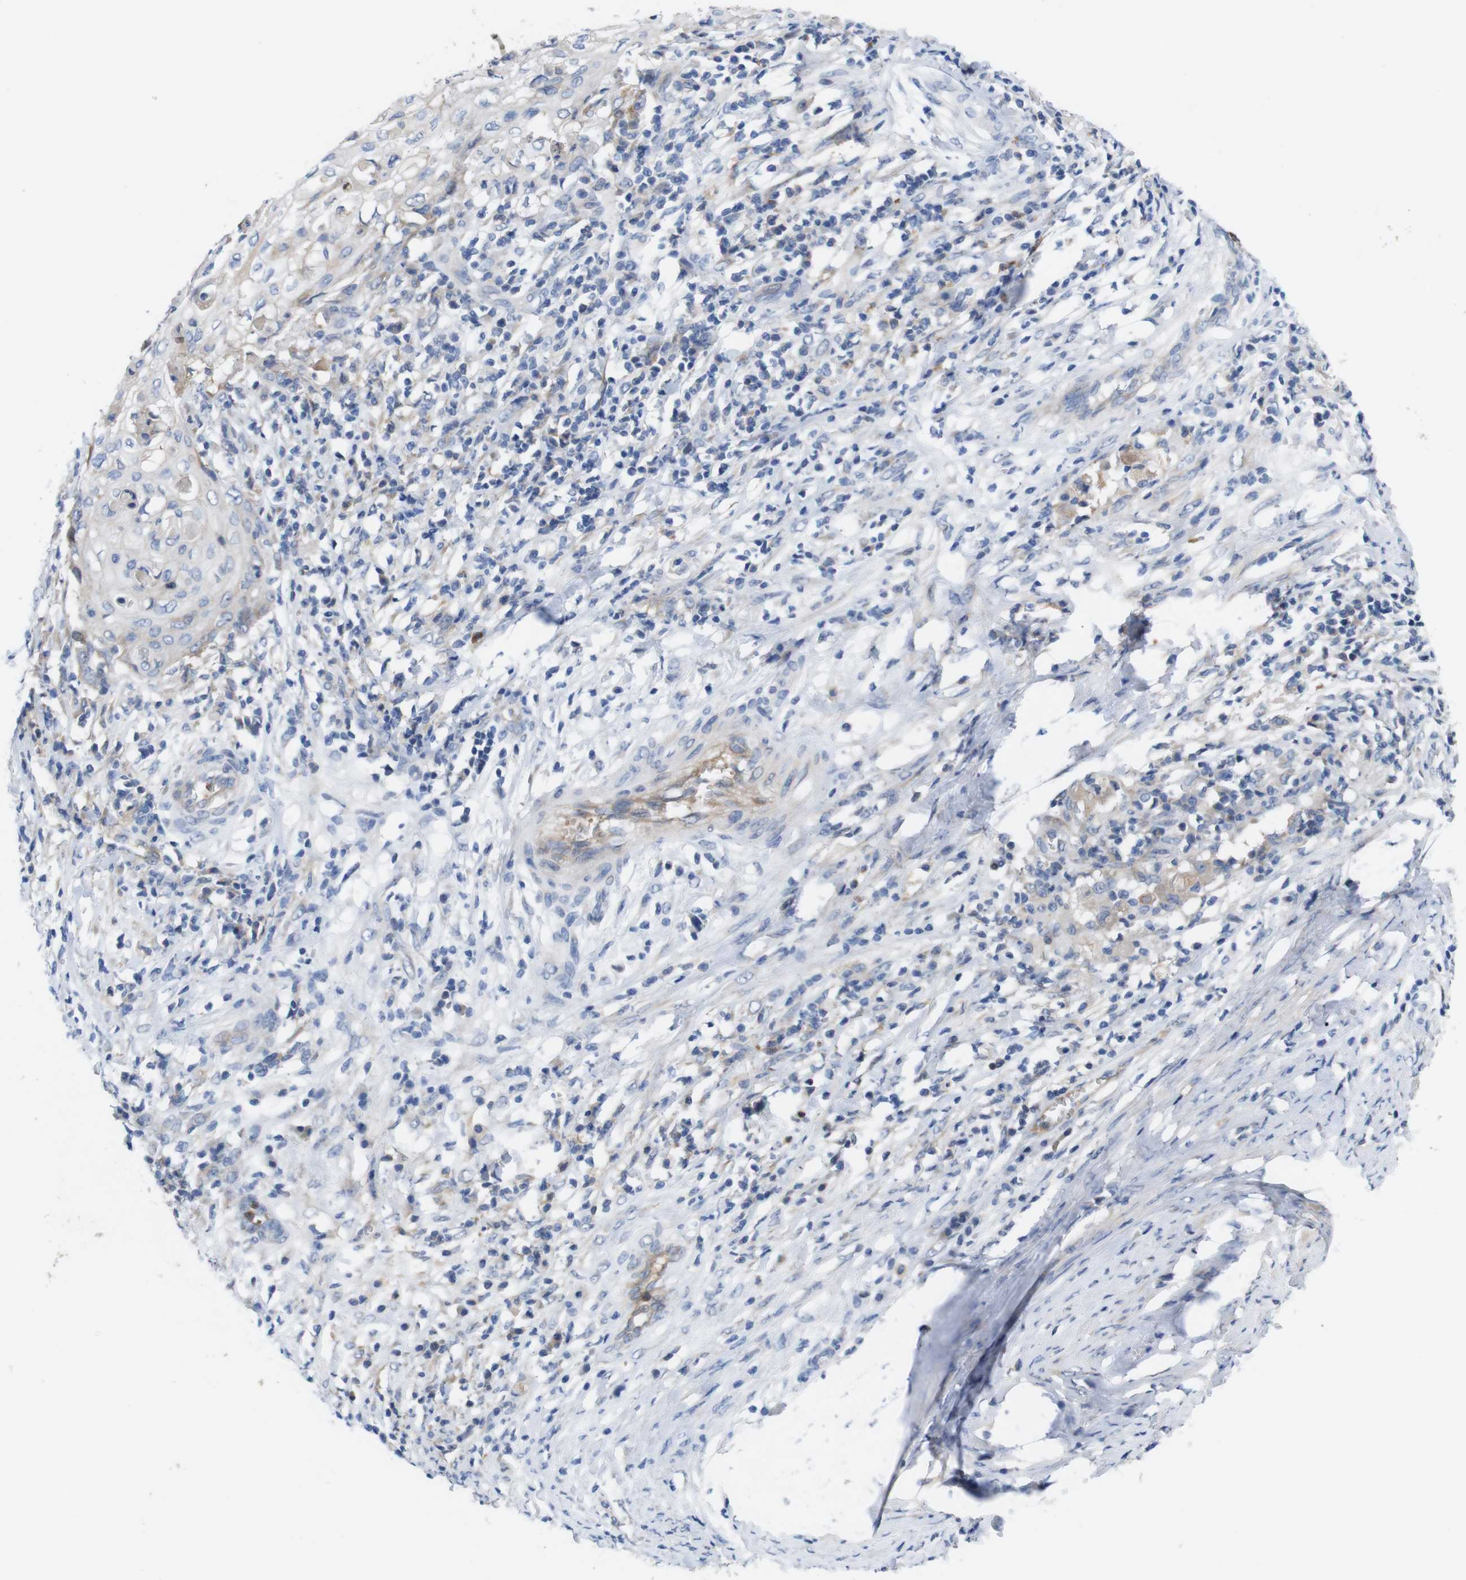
{"staining": {"intensity": "weak", "quantity": "<25%", "location": "cytoplasmic/membranous"}, "tissue": "cervical cancer", "cell_type": "Tumor cells", "image_type": "cancer", "snomed": [{"axis": "morphology", "description": "Squamous cell carcinoma, NOS"}, {"axis": "topography", "description": "Cervix"}], "caption": "The immunohistochemistry (IHC) micrograph has no significant expression in tumor cells of cervical squamous cell carcinoma tissue.", "gene": "C1RL", "patient": {"sex": "female", "age": 39}}